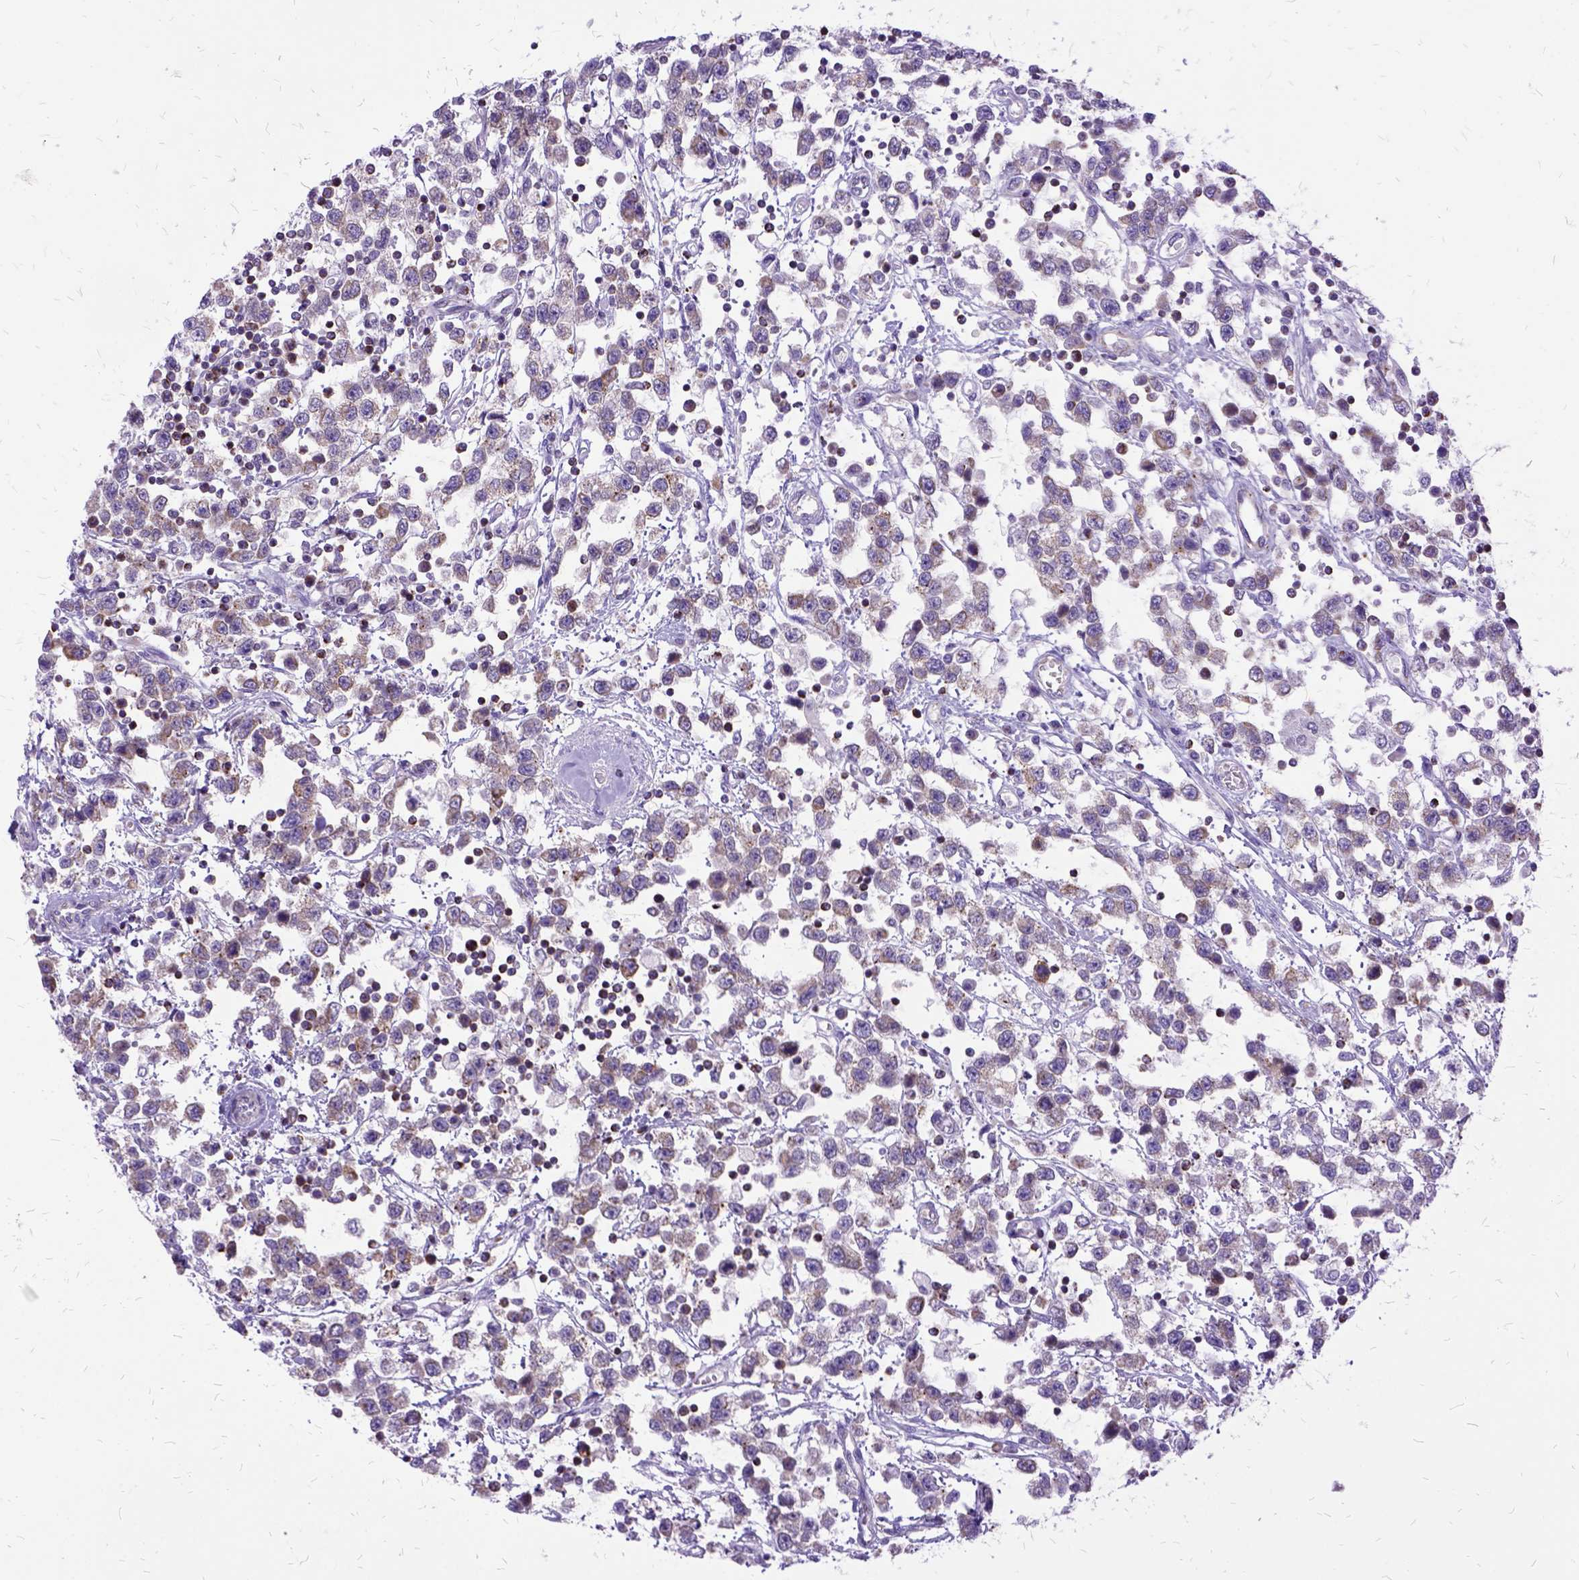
{"staining": {"intensity": "weak", "quantity": "25%-75%", "location": "cytoplasmic/membranous"}, "tissue": "testis cancer", "cell_type": "Tumor cells", "image_type": "cancer", "snomed": [{"axis": "morphology", "description": "Seminoma, NOS"}, {"axis": "topography", "description": "Testis"}], "caption": "IHC staining of seminoma (testis), which exhibits low levels of weak cytoplasmic/membranous expression in approximately 25%-75% of tumor cells indicating weak cytoplasmic/membranous protein staining. The staining was performed using DAB (brown) for protein detection and nuclei were counterstained in hematoxylin (blue).", "gene": "OXCT1", "patient": {"sex": "male", "age": 34}}